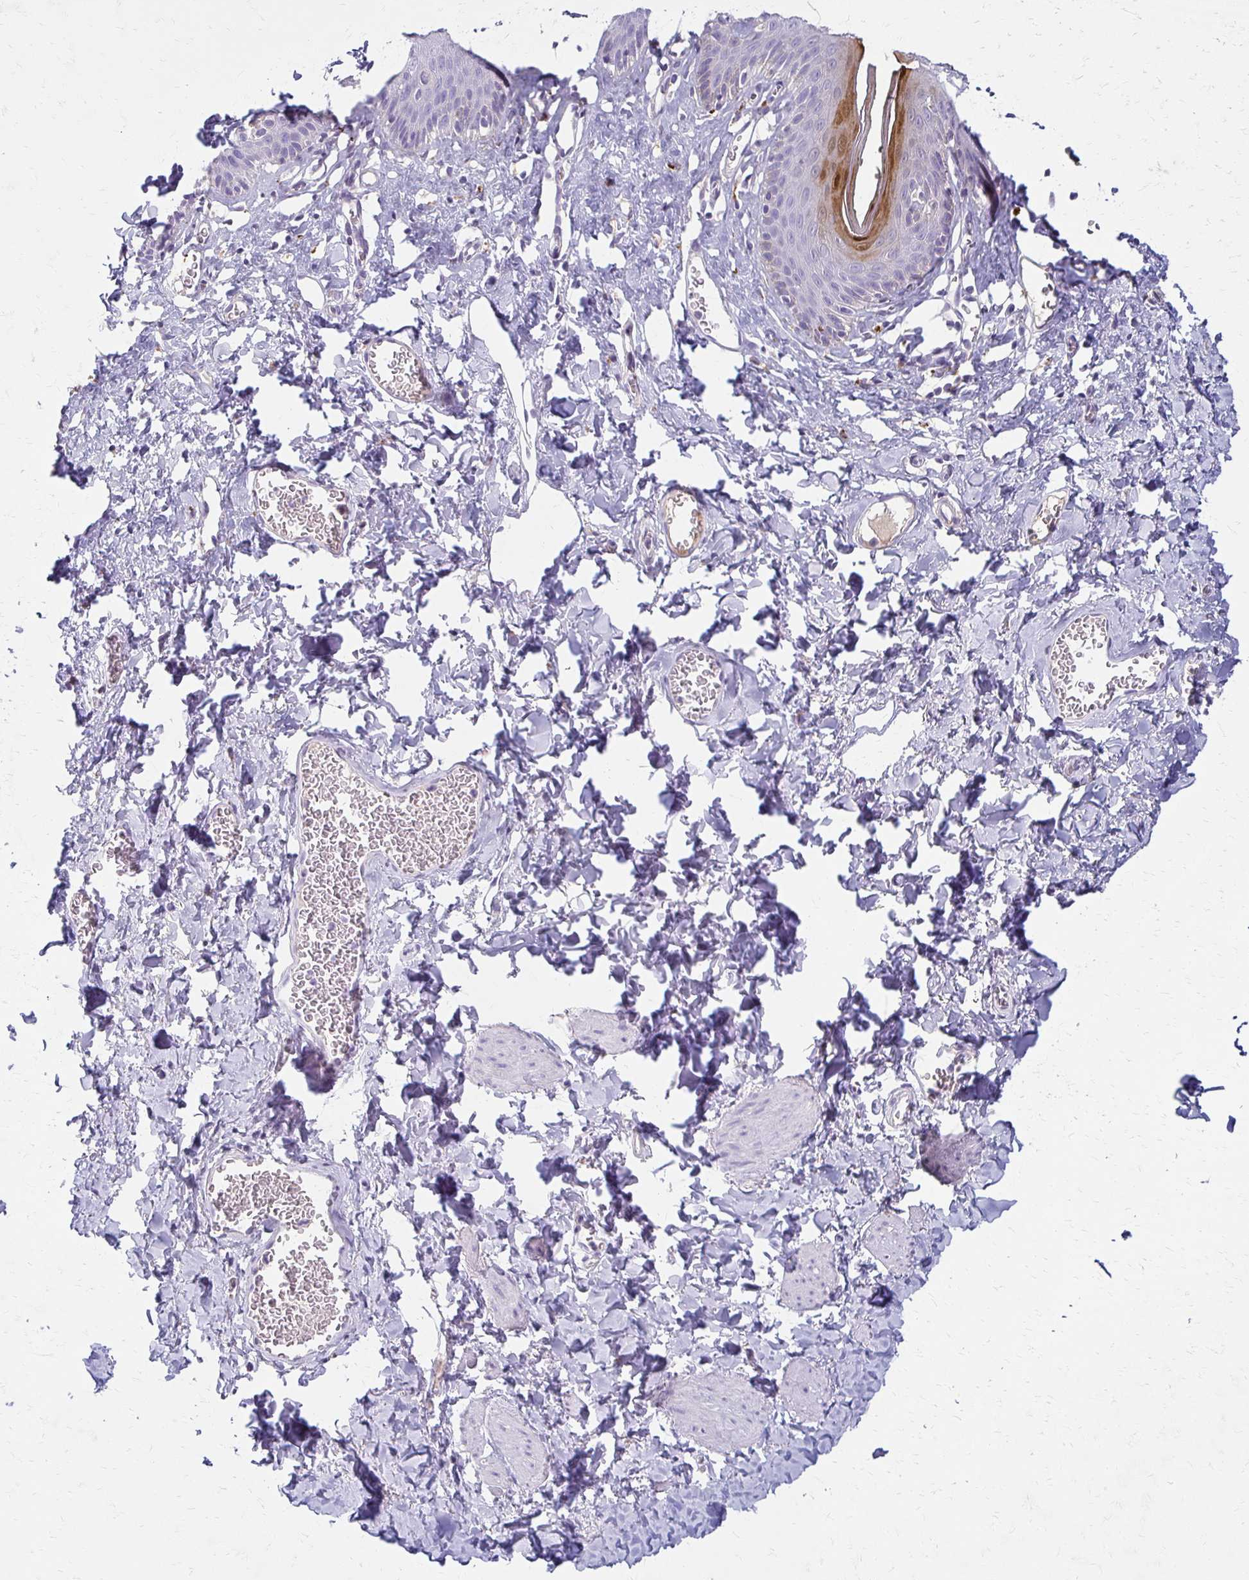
{"staining": {"intensity": "moderate", "quantity": "<25%", "location": "cytoplasmic/membranous,nuclear"}, "tissue": "skin", "cell_type": "Epidermal cells", "image_type": "normal", "snomed": [{"axis": "morphology", "description": "Normal tissue, NOS"}, {"axis": "topography", "description": "Vulva"}, {"axis": "topography", "description": "Peripheral nerve tissue"}], "caption": "About <25% of epidermal cells in normal human skin demonstrate moderate cytoplasmic/membranous,nuclear protein positivity as visualized by brown immunohistochemical staining.", "gene": "BBS12", "patient": {"sex": "female", "age": 66}}